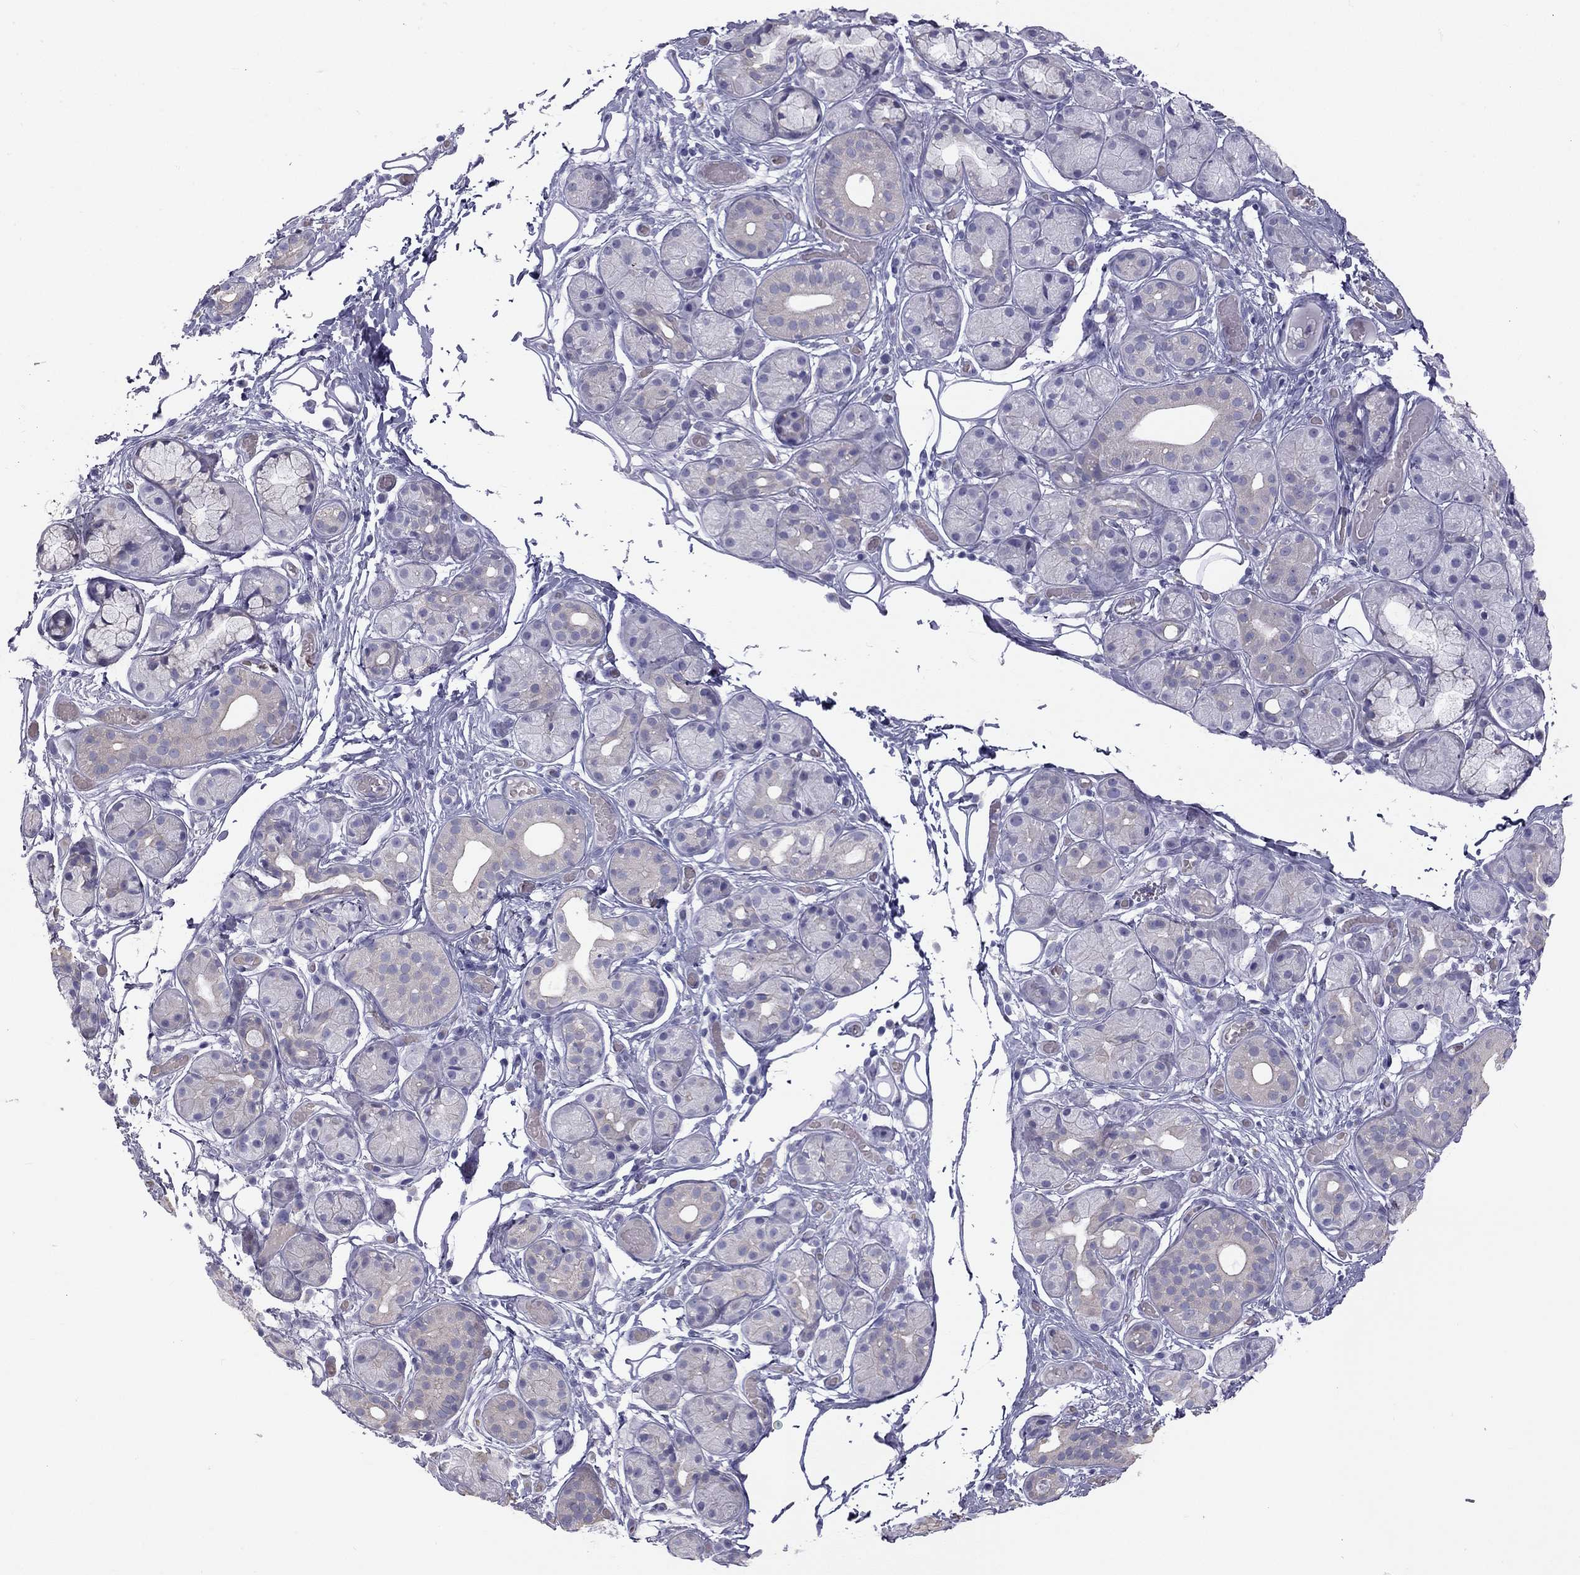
{"staining": {"intensity": "negative", "quantity": "none", "location": "none"}, "tissue": "salivary gland", "cell_type": "Glandular cells", "image_type": "normal", "snomed": [{"axis": "morphology", "description": "Normal tissue, NOS"}, {"axis": "topography", "description": "Salivary gland"}, {"axis": "topography", "description": "Peripheral nerve tissue"}], "caption": "A high-resolution image shows immunohistochemistry staining of normal salivary gland, which displays no significant staining in glandular cells. (Stains: DAB (3,3'-diaminobenzidine) IHC with hematoxylin counter stain, Microscopy: brightfield microscopy at high magnification).", "gene": "TDRD6", "patient": {"sex": "male", "age": 71}}